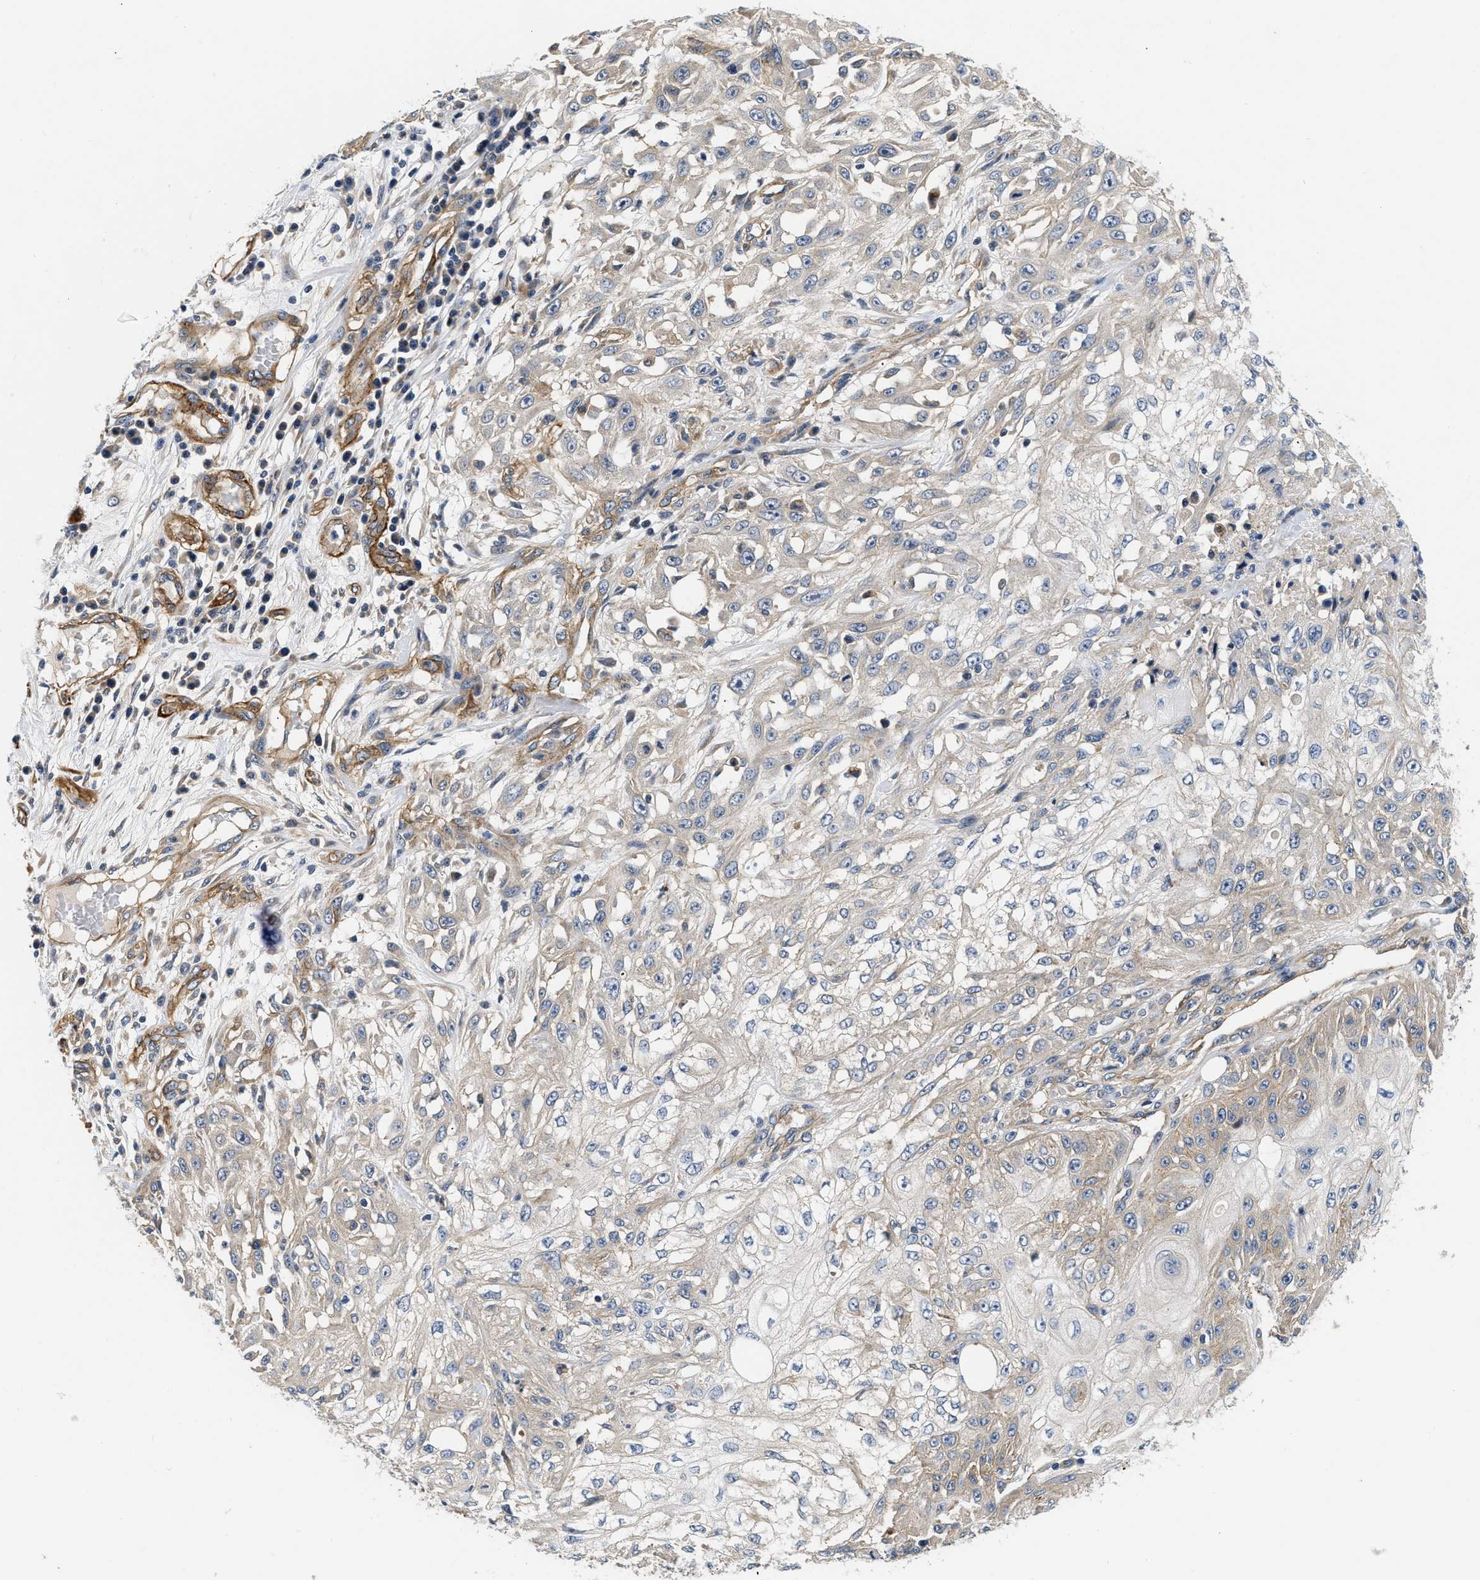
{"staining": {"intensity": "weak", "quantity": "25%-75%", "location": "cytoplasmic/membranous"}, "tissue": "skin cancer", "cell_type": "Tumor cells", "image_type": "cancer", "snomed": [{"axis": "morphology", "description": "Squamous cell carcinoma, NOS"}, {"axis": "morphology", "description": "Squamous cell carcinoma, metastatic, NOS"}, {"axis": "topography", "description": "Skin"}, {"axis": "topography", "description": "Lymph node"}], "caption": "Protein staining by immunohistochemistry displays weak cytoplasmic/membranous expression in approximately 25%-75% of tumor cells in skin cancer.", "gene": "NME6", "patient": {"sex": "male", "age": 75}}